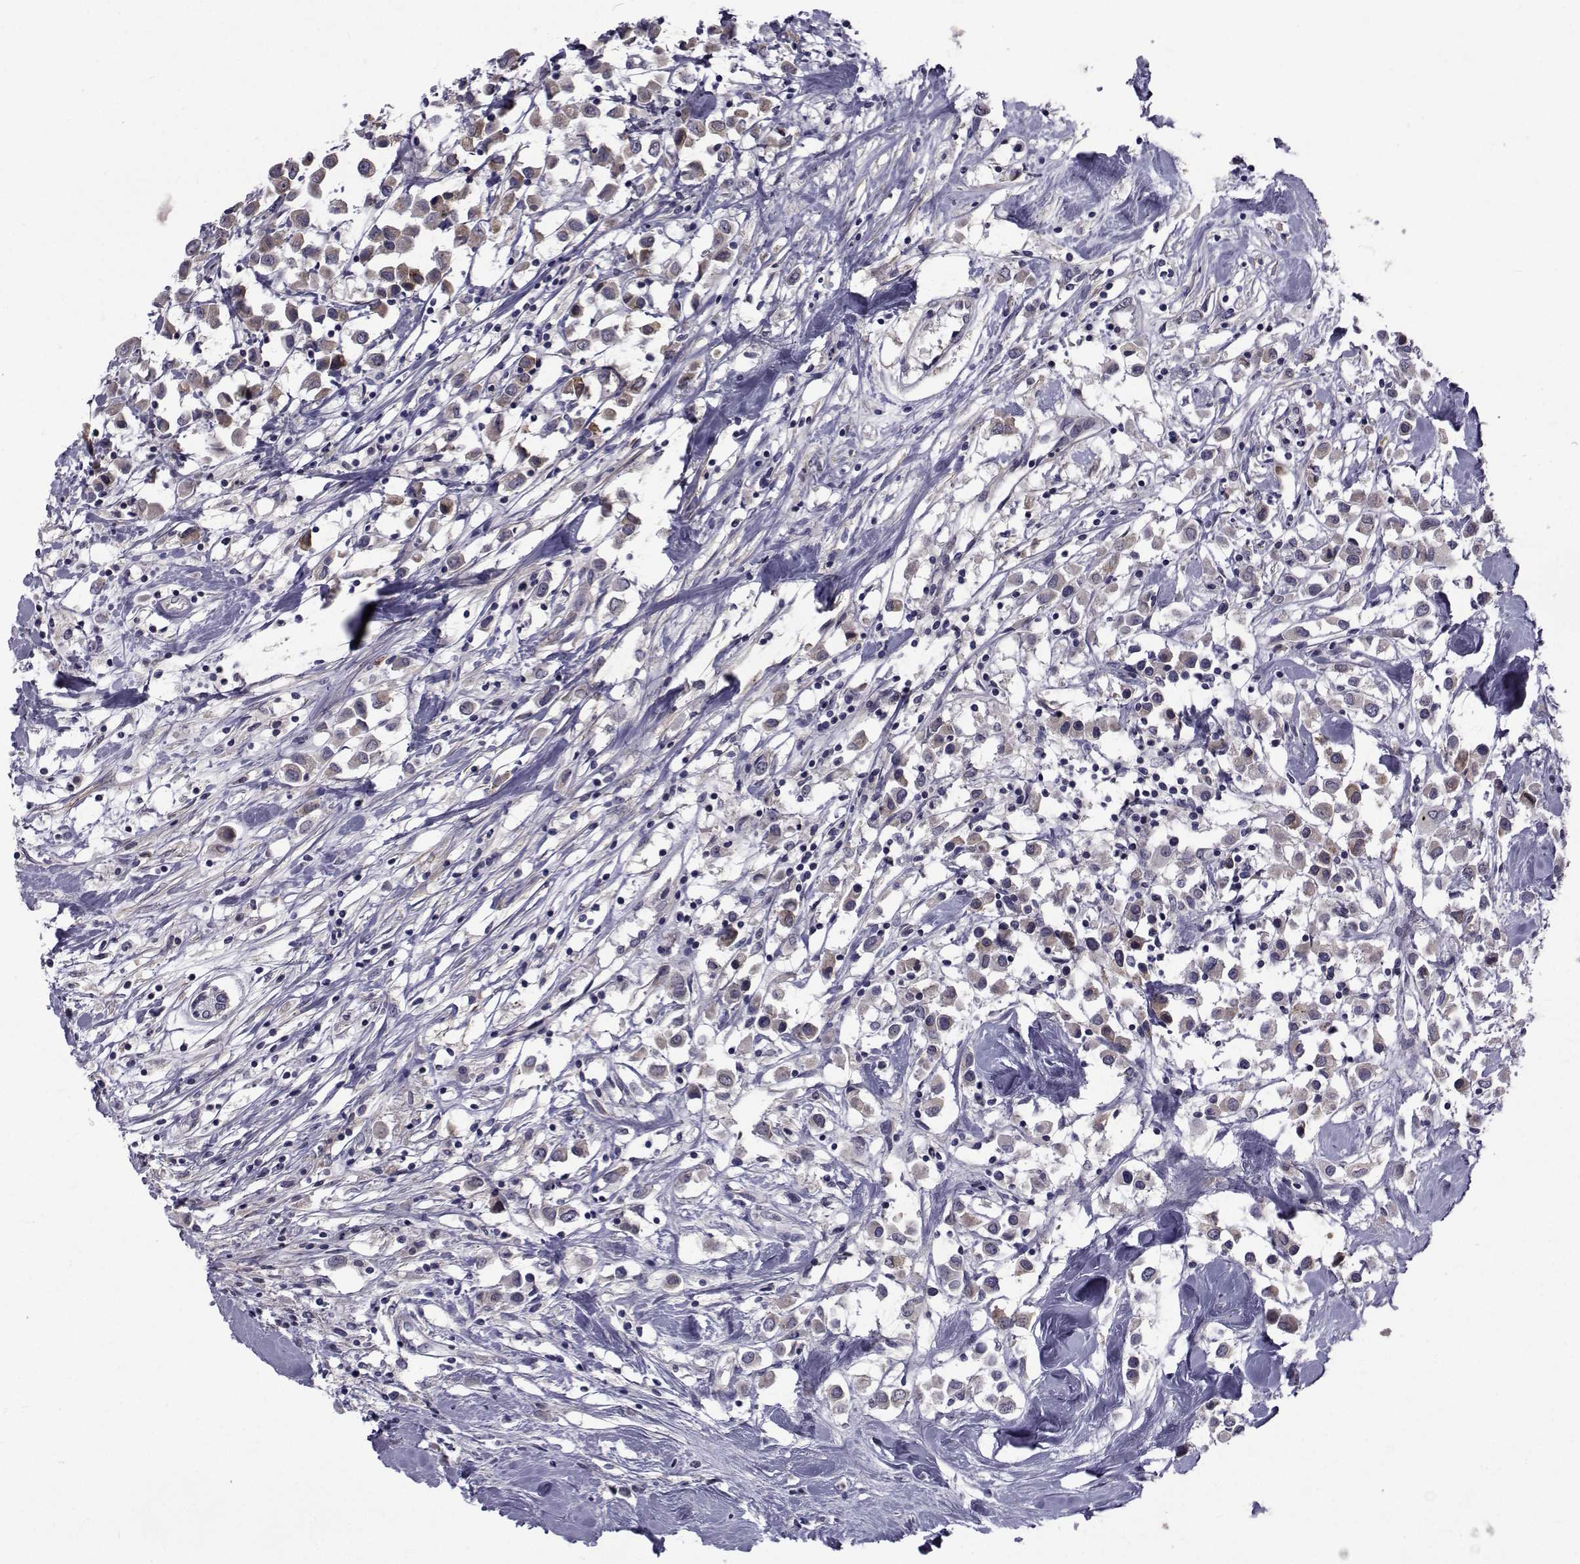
{"staining": {"intensity": "moderate", "quantity": "<25%", "location": "cytoplasmic/membranous"}, "tissue": "breast cancer", "cell_type": "Tumor cells", "image_type": "cancer", "snomed": [{"axis": "morphology", "description": "Duct carcinoma"}, {"axis": "topography", "description": "Breast"}], "caption": "Protein expression analysis of human breast cancer reveals moderate cytoplasmic/membranous positivity in approximately <25% of tumor cells.", "gene": "CFAP74", "patient": {"sex": "female", "age": 61}}